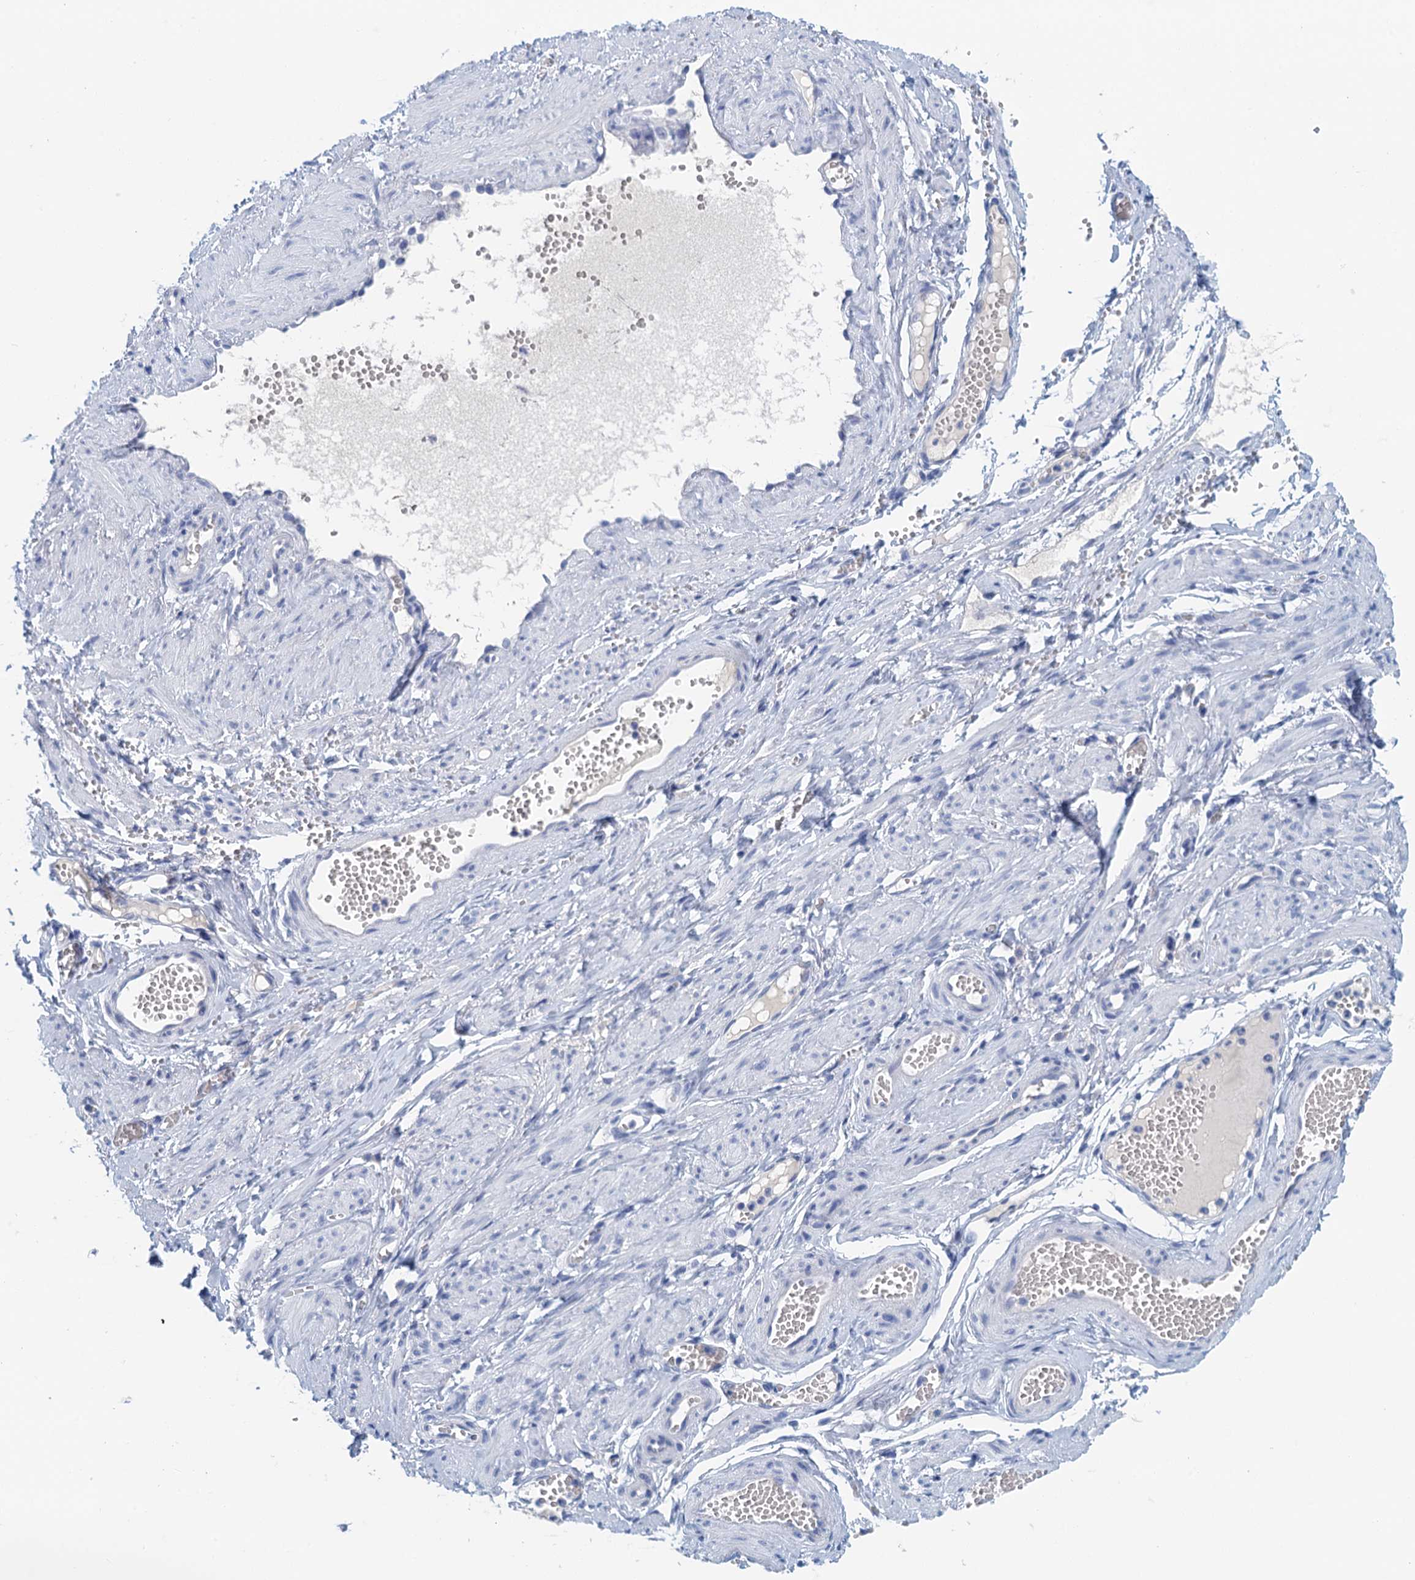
{"staining": {"intensity": "negative", "quantity": "none", "location": "none"}, "tissue": "adipose tissue", "cell_type": "Adipocytes", "image_type": "normal", "snomed": [{"axis": "morphology", "description": "Normal tissue, NOS"}, {"axis": "topography", "description": "Smooth muscle"}, {"axis": "topography", "description": "Peripheral nerve tissue"}], "caption": "Human adipose tissue stained for a protein using immunohistochemistry (IHC) reveals no staining in adipocytes.", "gene": "CYP51A1", "patient": {"sex": "female", "age": 39}}